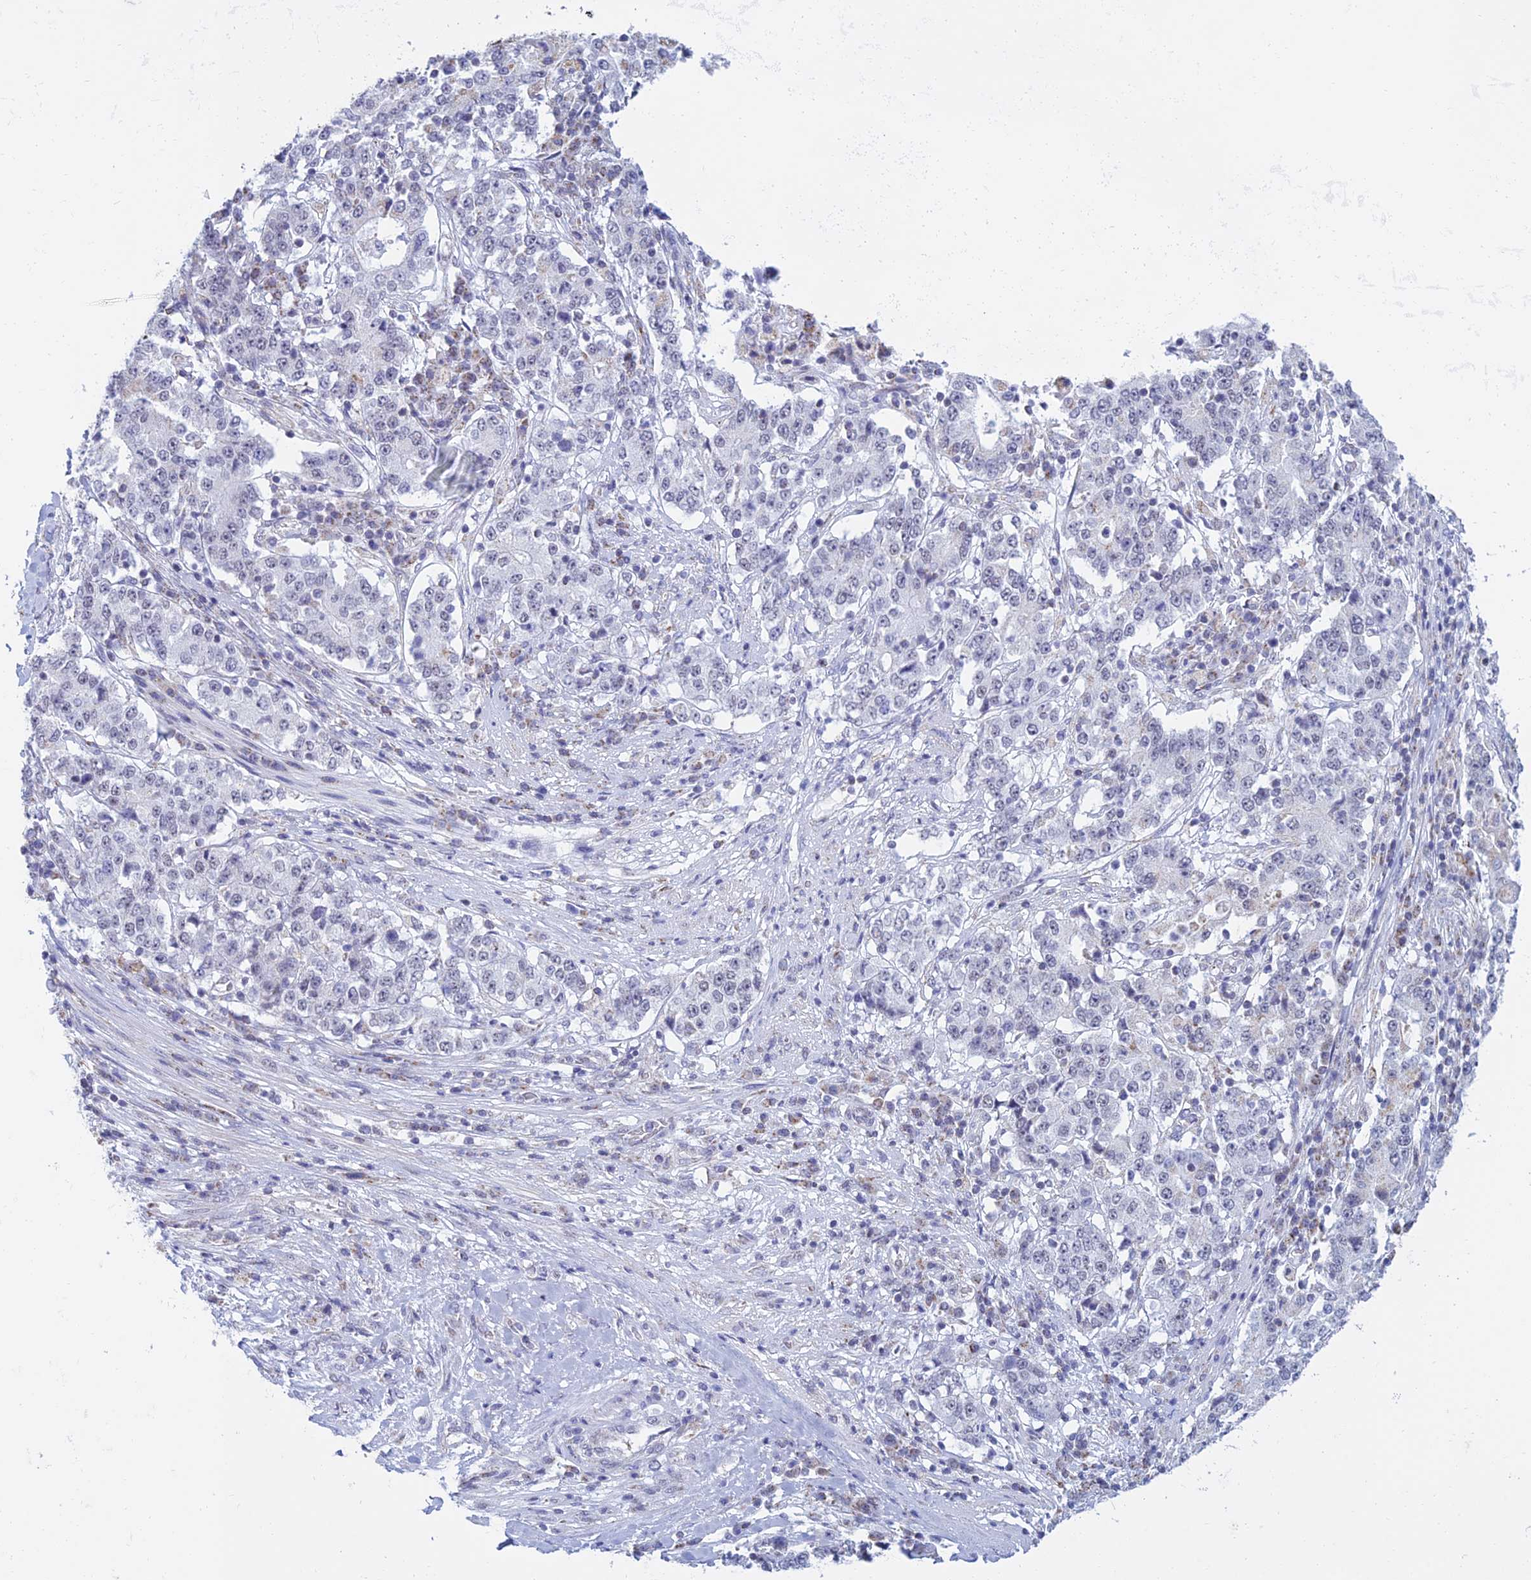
{"staining": {"intensity": "negative", "quantity": "none", "location": "none"}, "tissue": "stomach cancer", "cell_type": "Tumor cells", "image_type": "cancer", "snomed": [{"axis": "morphology", "description": "Adenocarcinoma, NOS"}, {"axis": "topography", "description": "Stomach"}], "caption": "Immunohistochemistry image of neoplastic tissue: stomach cancer (adenocarcinoma) stained with DAB (3,3'-diaminobenzidine) reveals no significant protein expression in tumor cells. (Stains: DAB (3,3'-diaminobenzidine) IHC with hematoxylin counter stain, Microscopy: brightfield microscopy at high magnification).", "gene": "KLF14", "patient": {"sex": "male", "age": 59}}